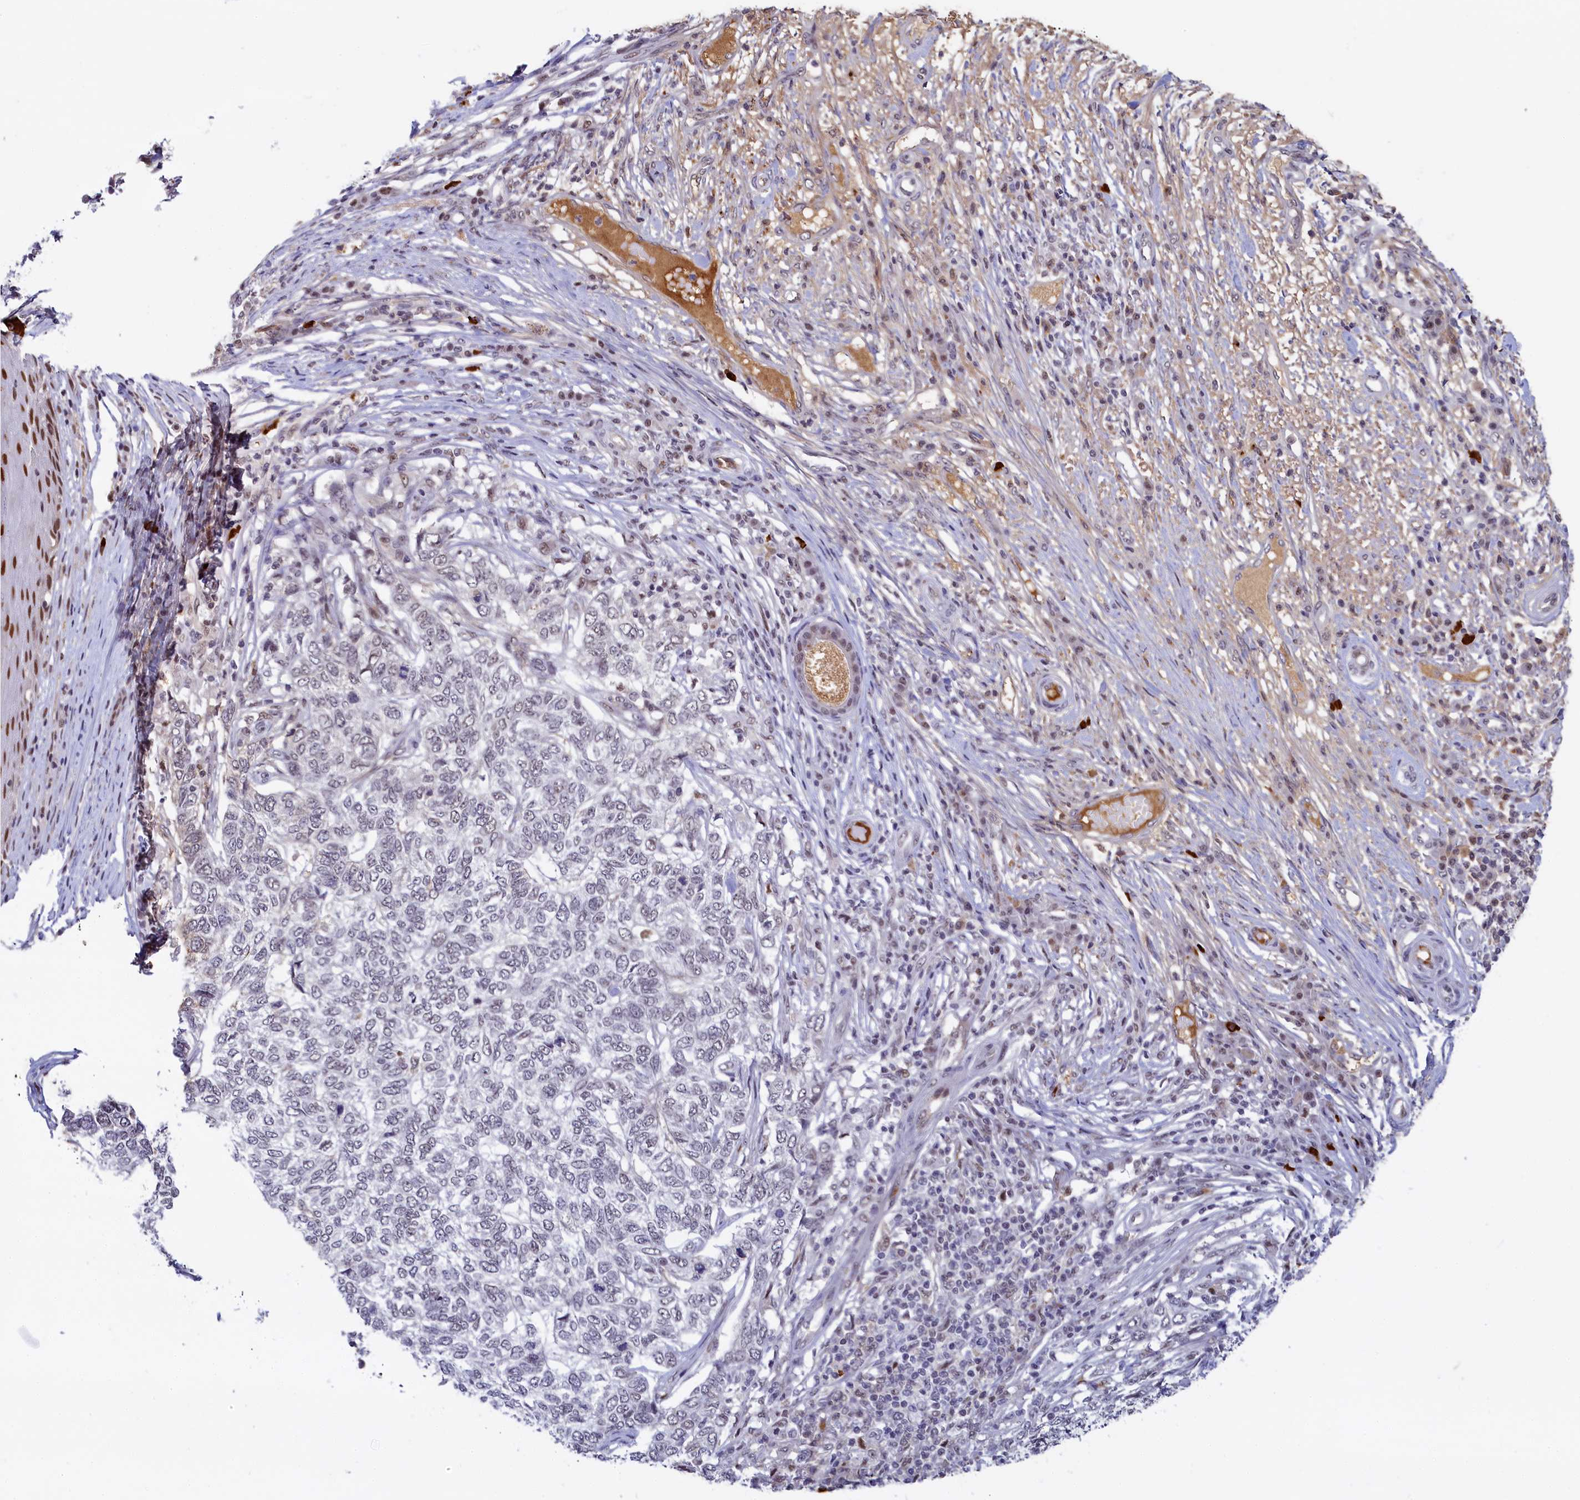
{"staining": {"intensity": "negative", "quantity": "none", "location": "none"}, "tissue": "skin cancer", "cell_type": "Tumor cells", "image_type": "cancer", "snomed": [{"axis": "morphology", "description": "Basal cell carcinoma"}, {"axis": "topography", "description": "Skin"}], "caption": "Basal cell carcinoma (skin) stained for a protein using immunohistochemistry reveals no expression tumor cells.", "gene": "INTS14", "patient": {"sex": "female", "age": 65}}